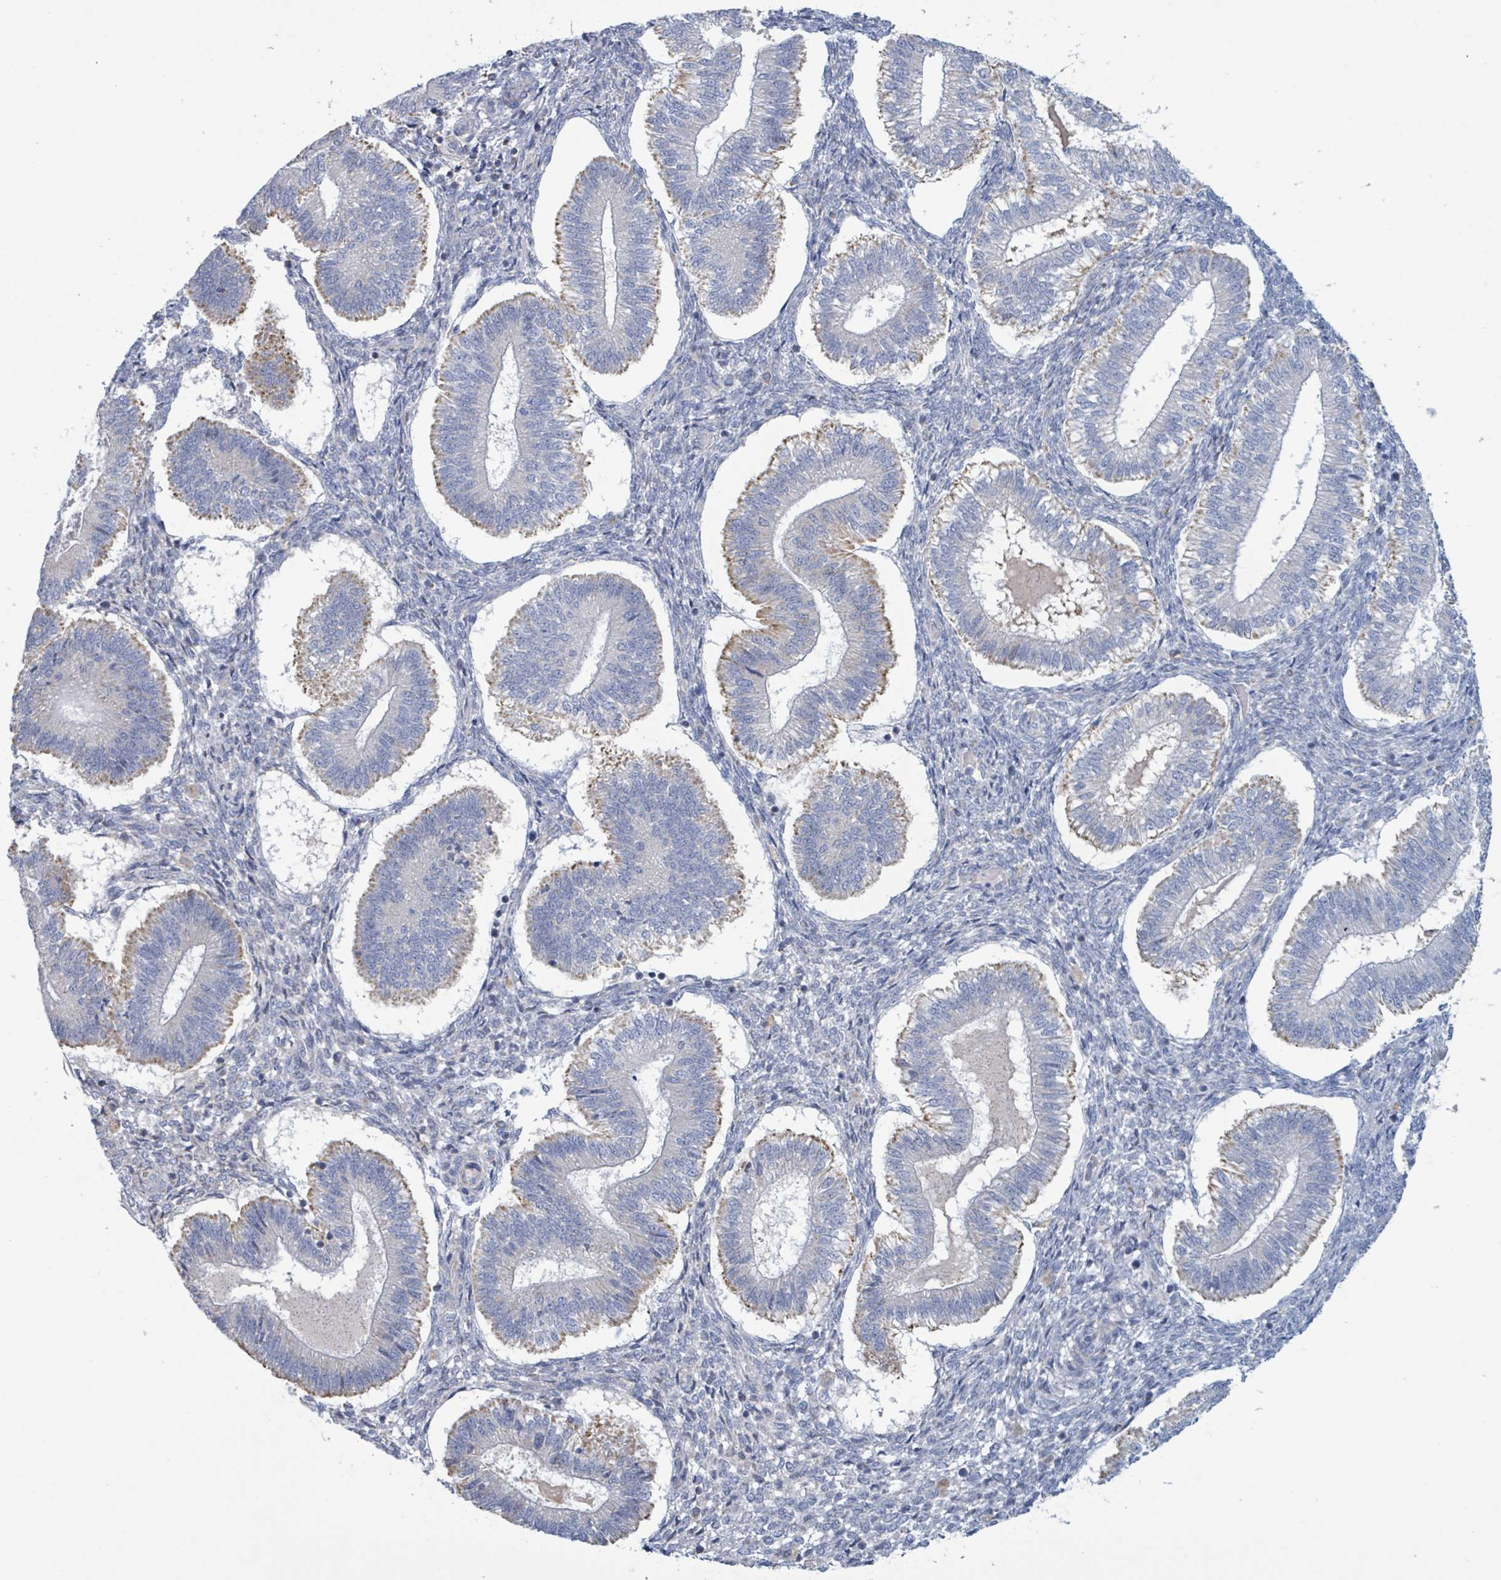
{"staining": {"intensity": "negative", "quantity": "none", "location": "none"}, "tissue": "endometrium", "cell_type": "Cells in endometrial stroma", "image_type": "normal", "snomed": [{"axis": "morphology", "description": "Normal tissue, NOS"}, {"axis": "topography", "description": "Endometrium"}], "caption": "Immunohistochemical staining of unremarkable human endometrium exhibits no significant expression in cells in endometrial stroma.", "gene": "AKR1C4", "patient": {"sex": "female", "age": 25}}